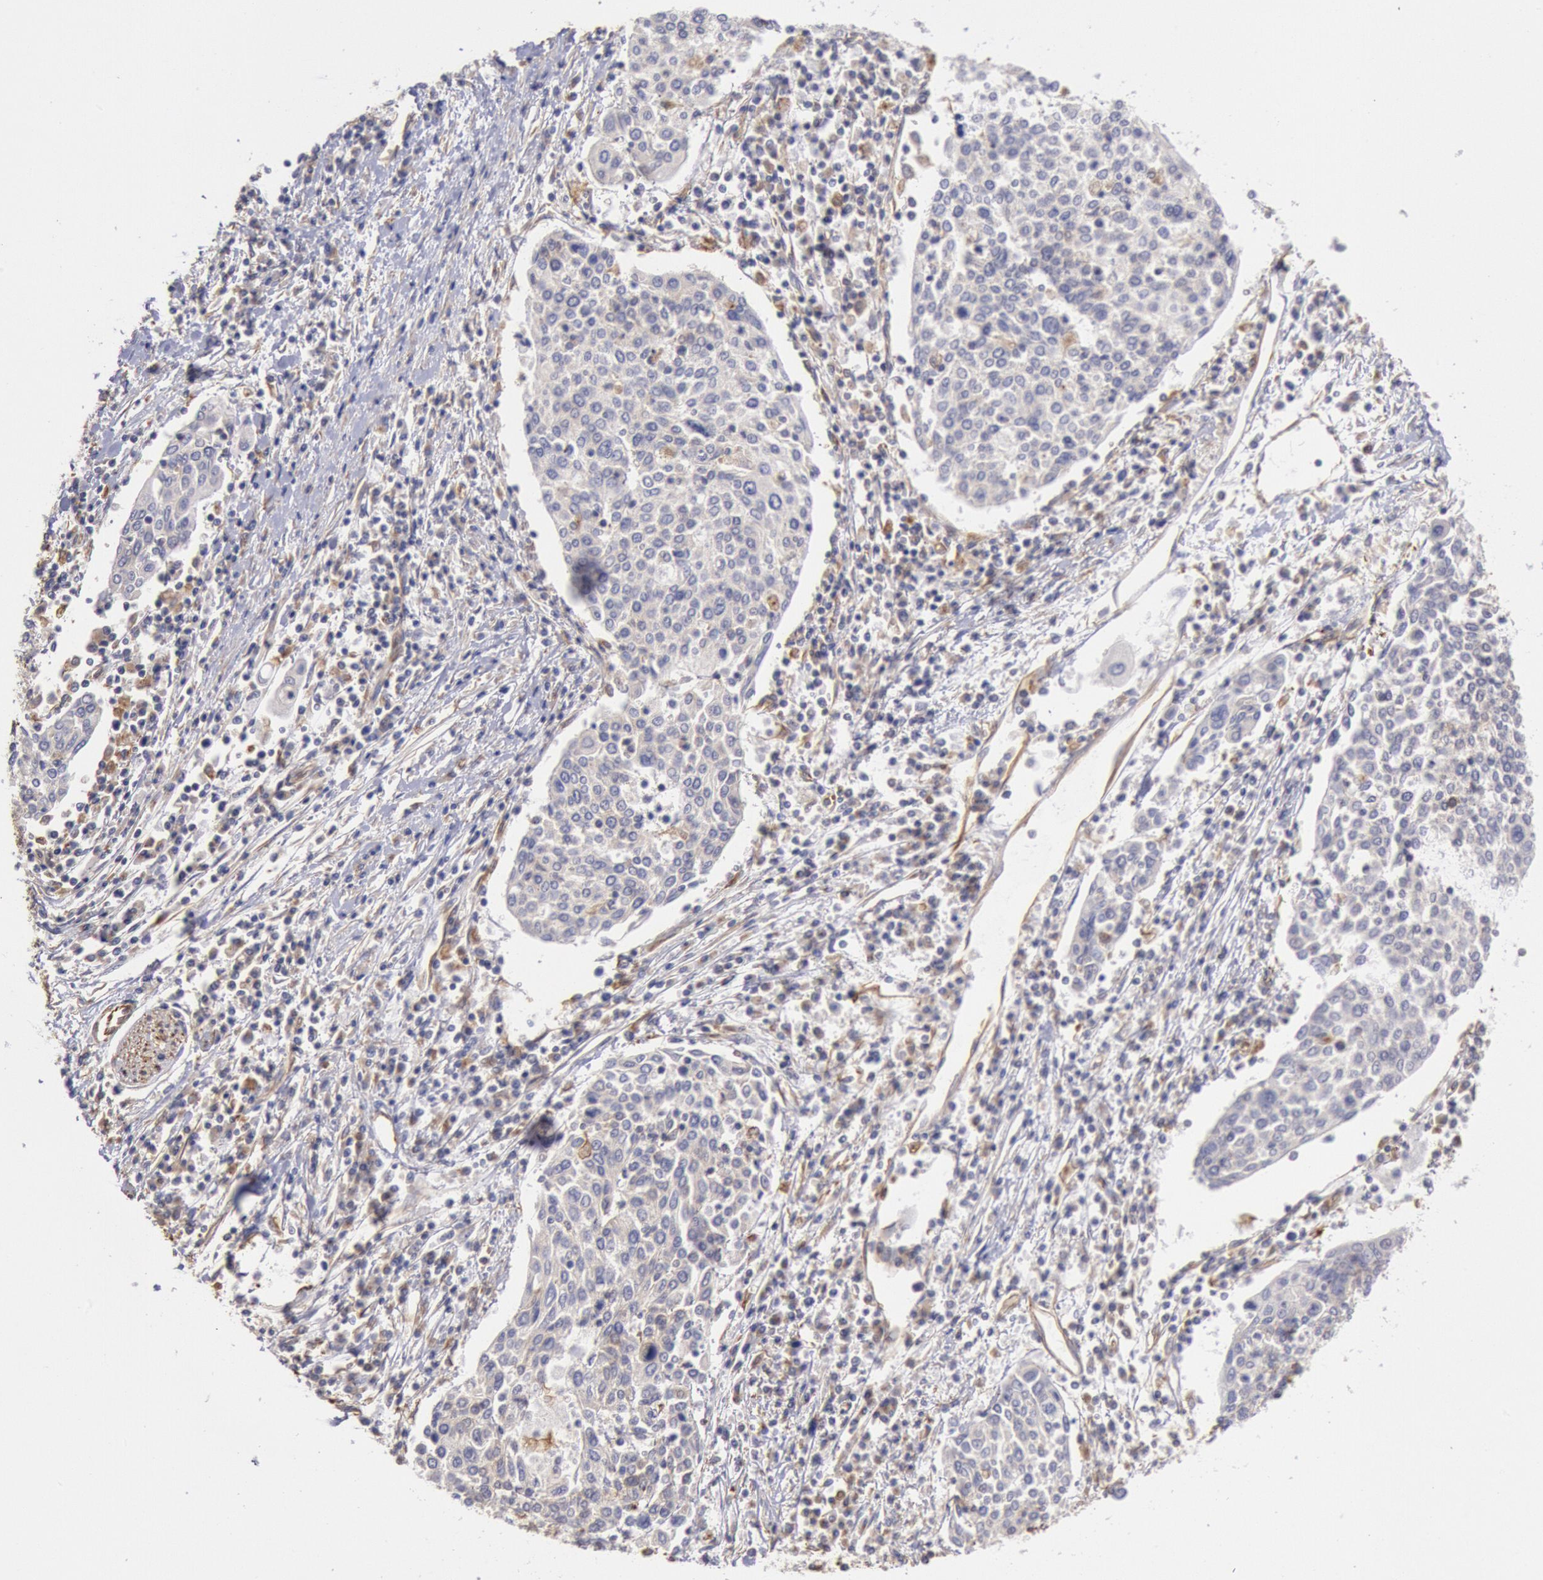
{"staining": {"intensity": "negative", "quantity": "none", "location": "none"}, "tissue": "cervical cancer", "cell_type": "Tumor cells", "image_type": "cancer", "snomed": [{"axis": "morphology", "description": "Squamous cell carcinoma, NOS"}, {"axis": "topography", "description": "Cervix"}], "caption": "Immunohistochemistry image of neoplastic tissue: human cervical cancer (squamous cell carcinoma) stained with DAB (3,3'-diaminobenzidine) demonstrates no significant protein expression in tumor cells.", "gene": "RNF139", "patient": {"sex": "female", "age": 40}}